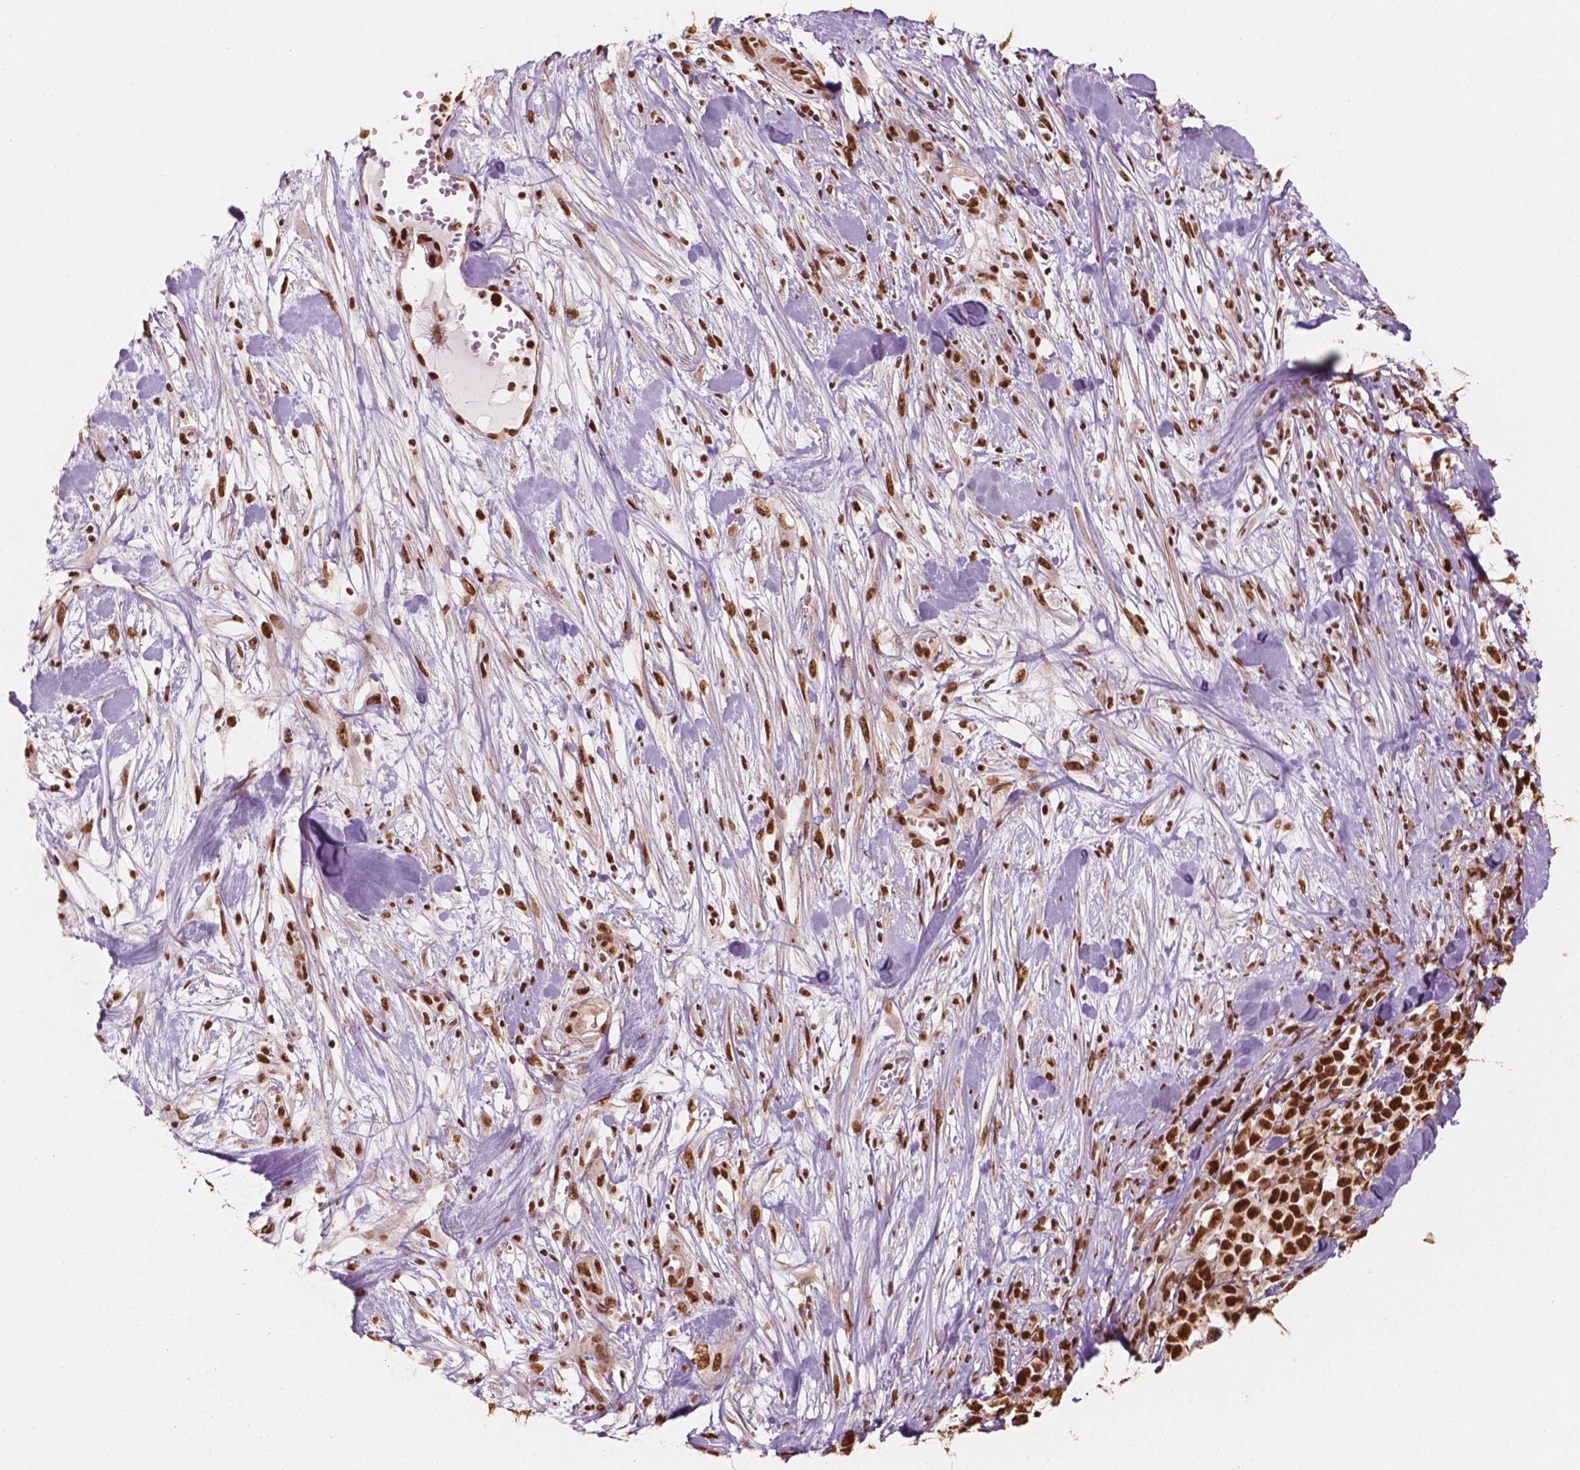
{"staining": {"intensity": "strong", "quantity": ">75%", "location": "nuclear"}, "tissue": "melanoma", "cell_type": "Tumor cells", "image_type": "cancer", "snomed": [{"axis": "morphology", "description": "Malignant melanoma, Metastatic site"}, {"axis": "topography", "description": "Skin"}], "caption": "Melanoma tissue shows strong nuclear staining in approximately >75% of tumor cells, visualized by immunohistochemistry.", "gene": "GTF3C5", "patient": {"sex": "male", "age": 84}}